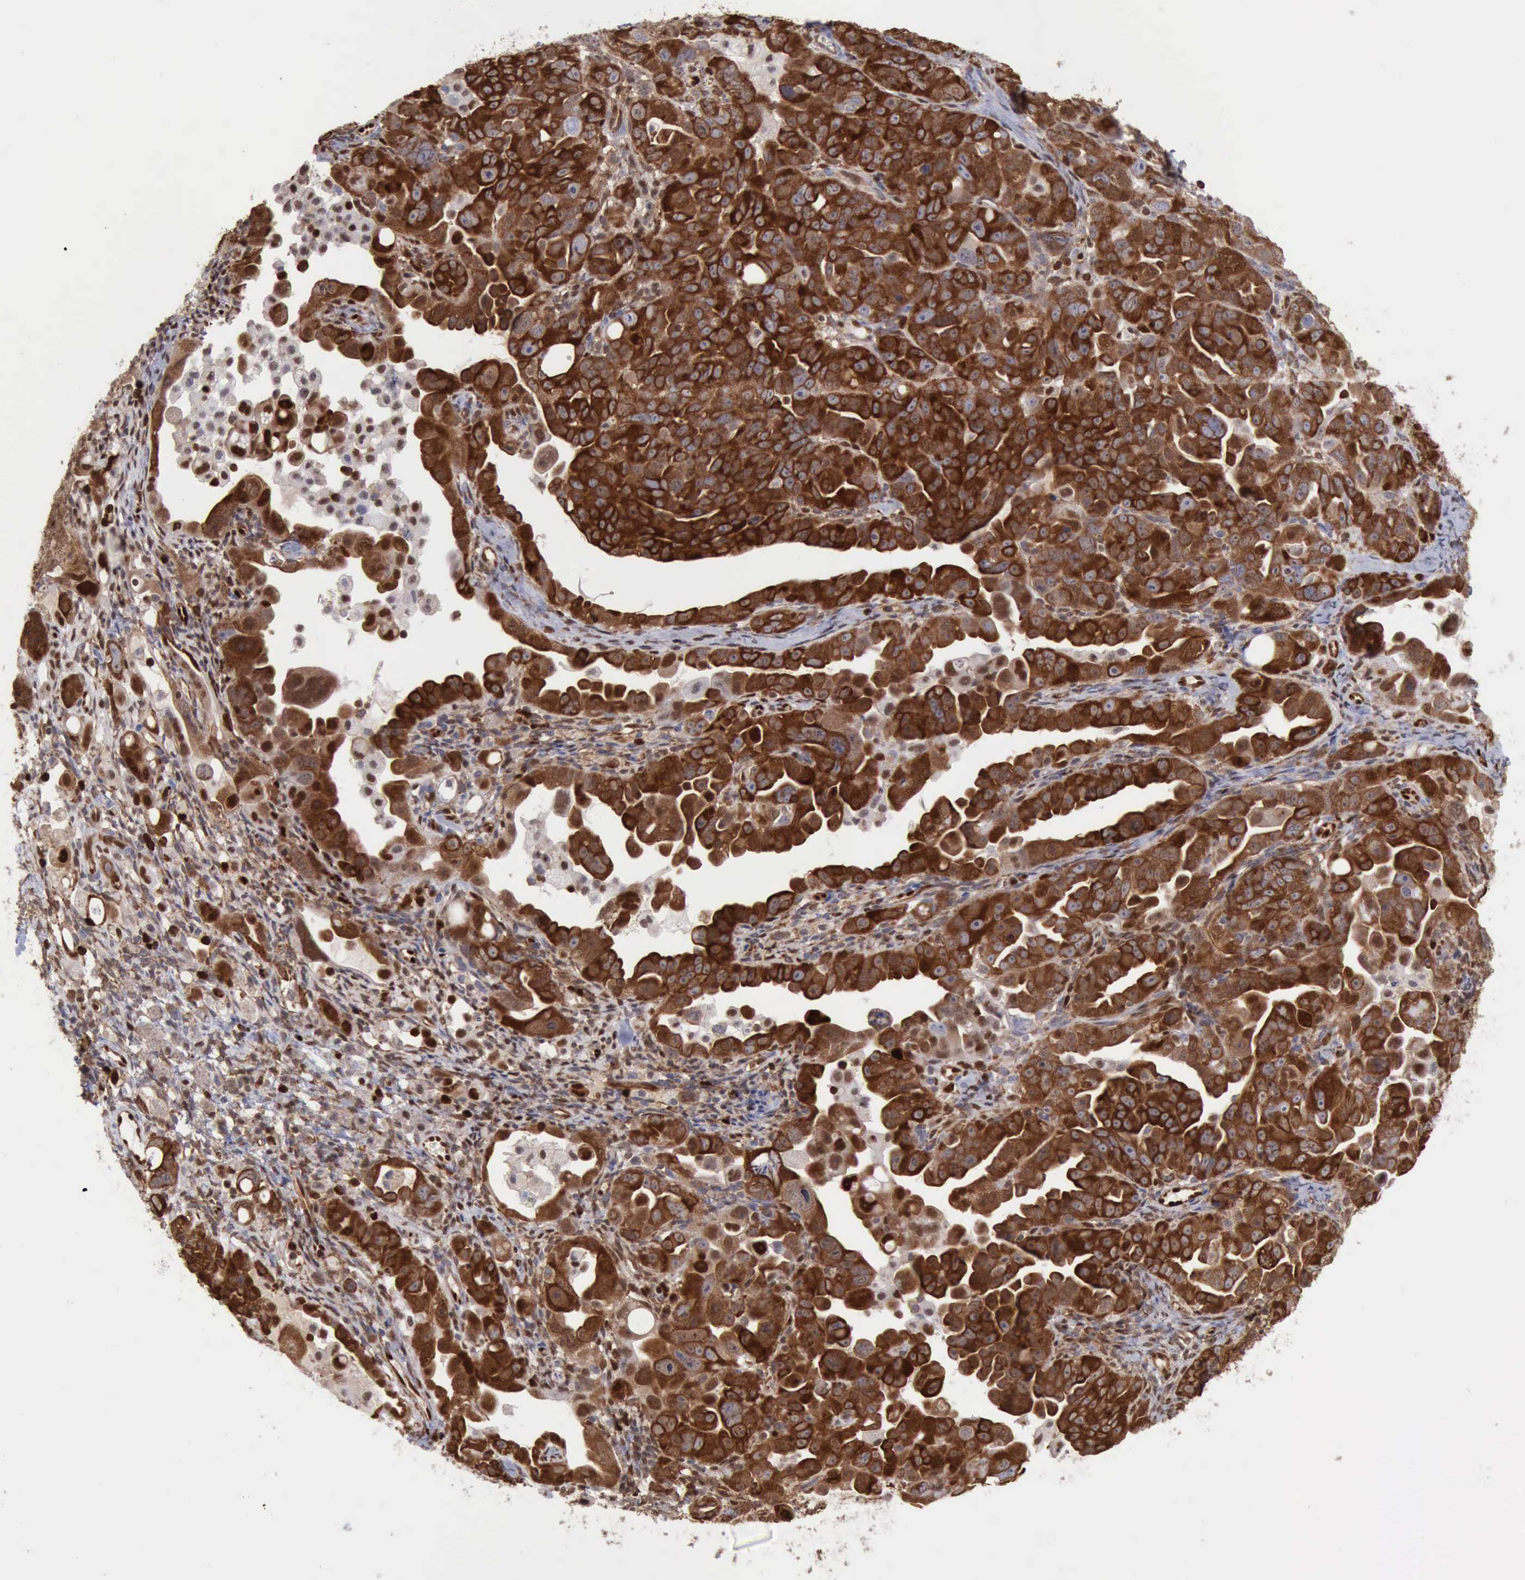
{"staining": {"intensity": "strong", "quantity": ">75%", "location": "cytoplasmic/membranous,nuclear"}, "tissue": "ovarian cancer", "cell_type": "Tumor cells", "image_type": "cancer", "snomed": [{"axis": "morphology", "description": "Cystadenocarcinoma, serous, NOS"}, {"axis": "topography", "description": "Ovary"}], "caption": "Immunohistochemical staining of ovarian serous cystadenocarcinoma demonstrates strong cytoplasmic/membranous and nuclear protein expression in approximately >75% of tumor cells. (DAB (3,3'-diaminobenzidine) = brown stain, brightfield microscopy at high magnification).", "gene": "PDCD4", "patient": {"sex": "female", "age": 66}}